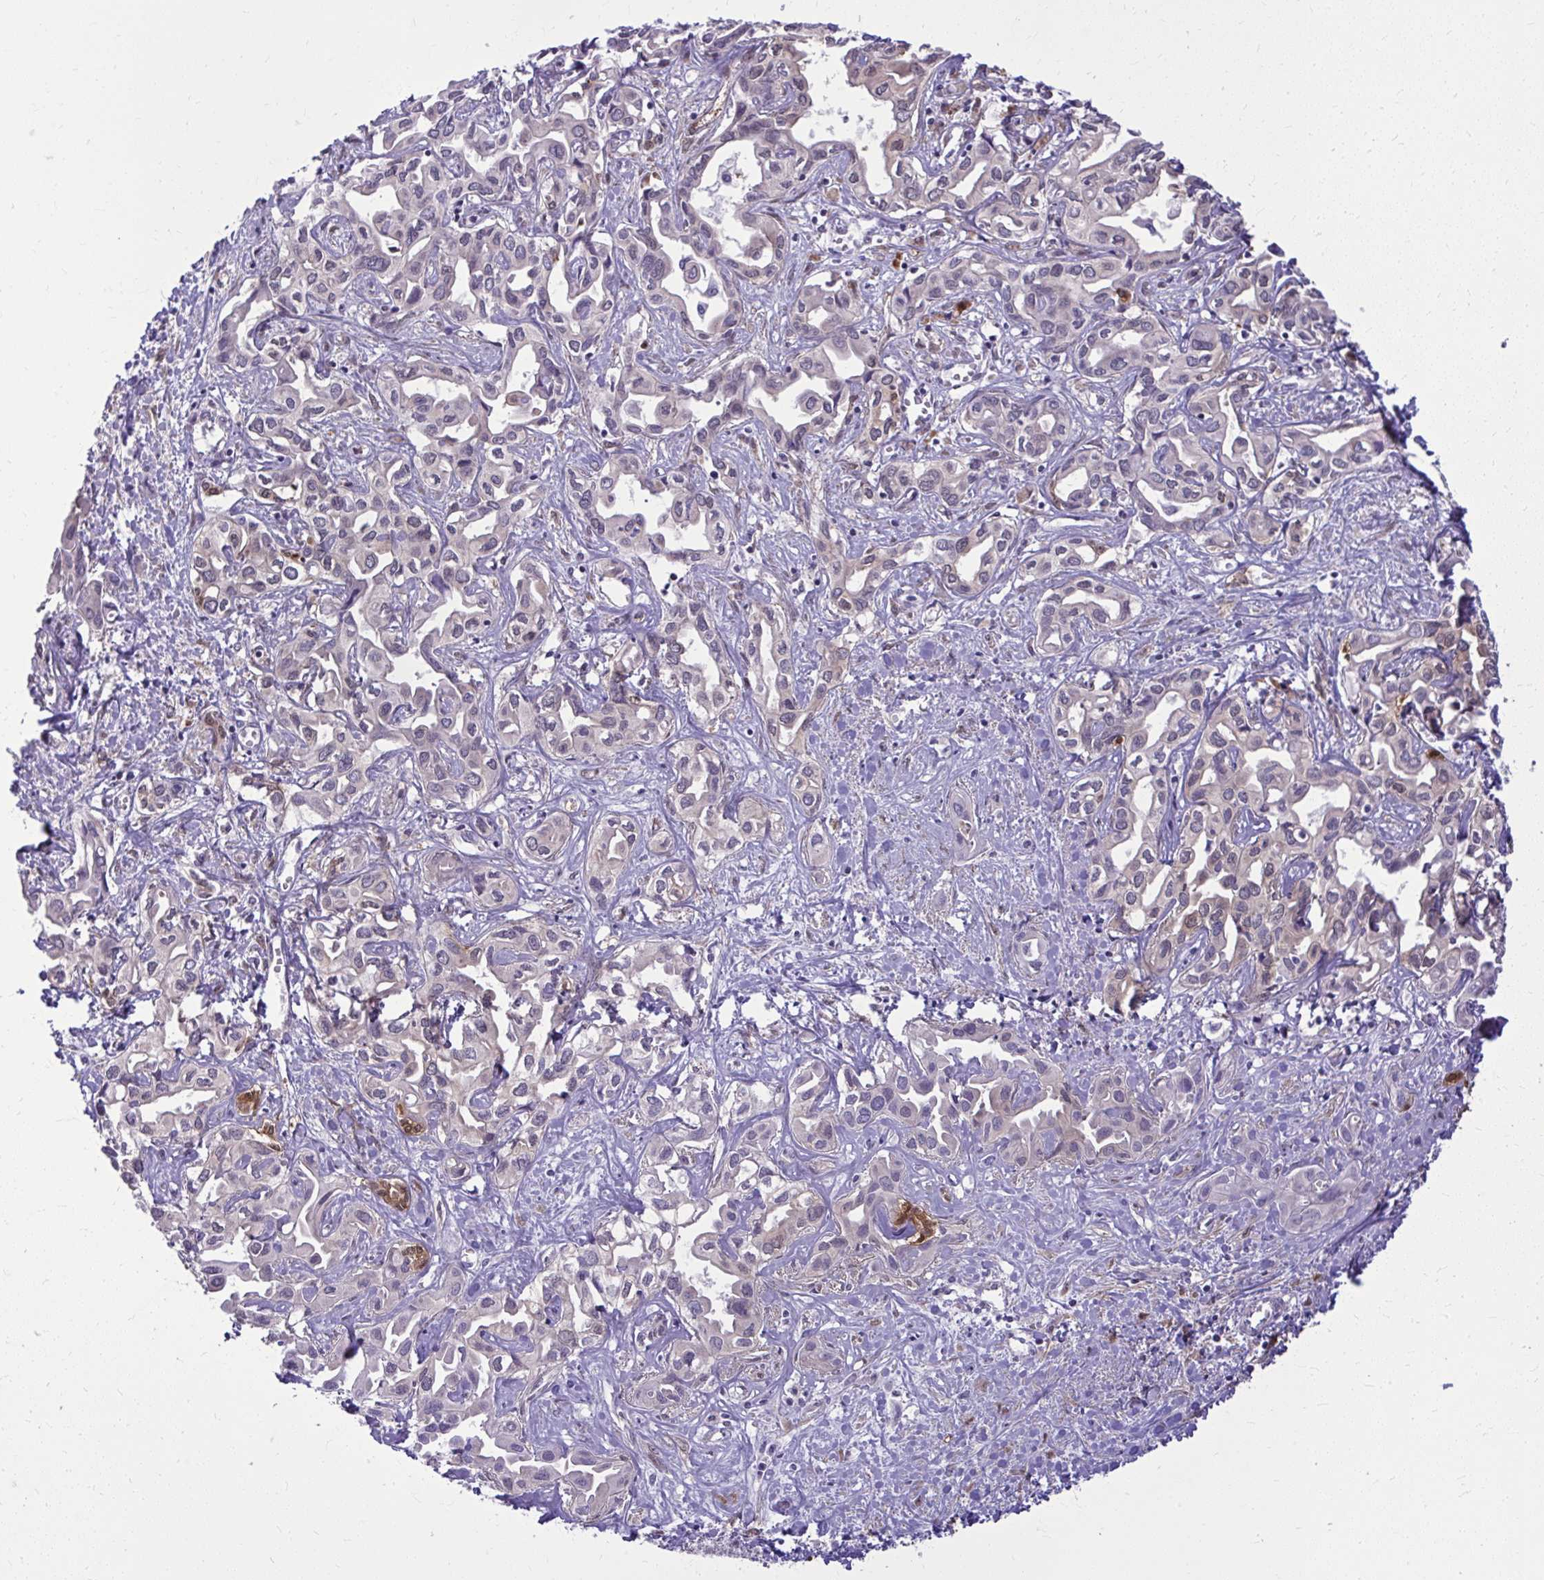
{"staining": {"intensity": "negative", "quantity": "none", "location": "none"}, "tissue": "liver cancer", "cell_type": "Tumor cells", "image_type": "cancer", "snomed": [{"axis": "morphology", "description": "Cholangiocarcinoma"}, {"axis": "topography", "description": "Liver"}], "caption": "Tumor cells show no significant protein staining in liver cancer.", "gene": "NNMT", "patient": {"sex": "female", "age": 64}}